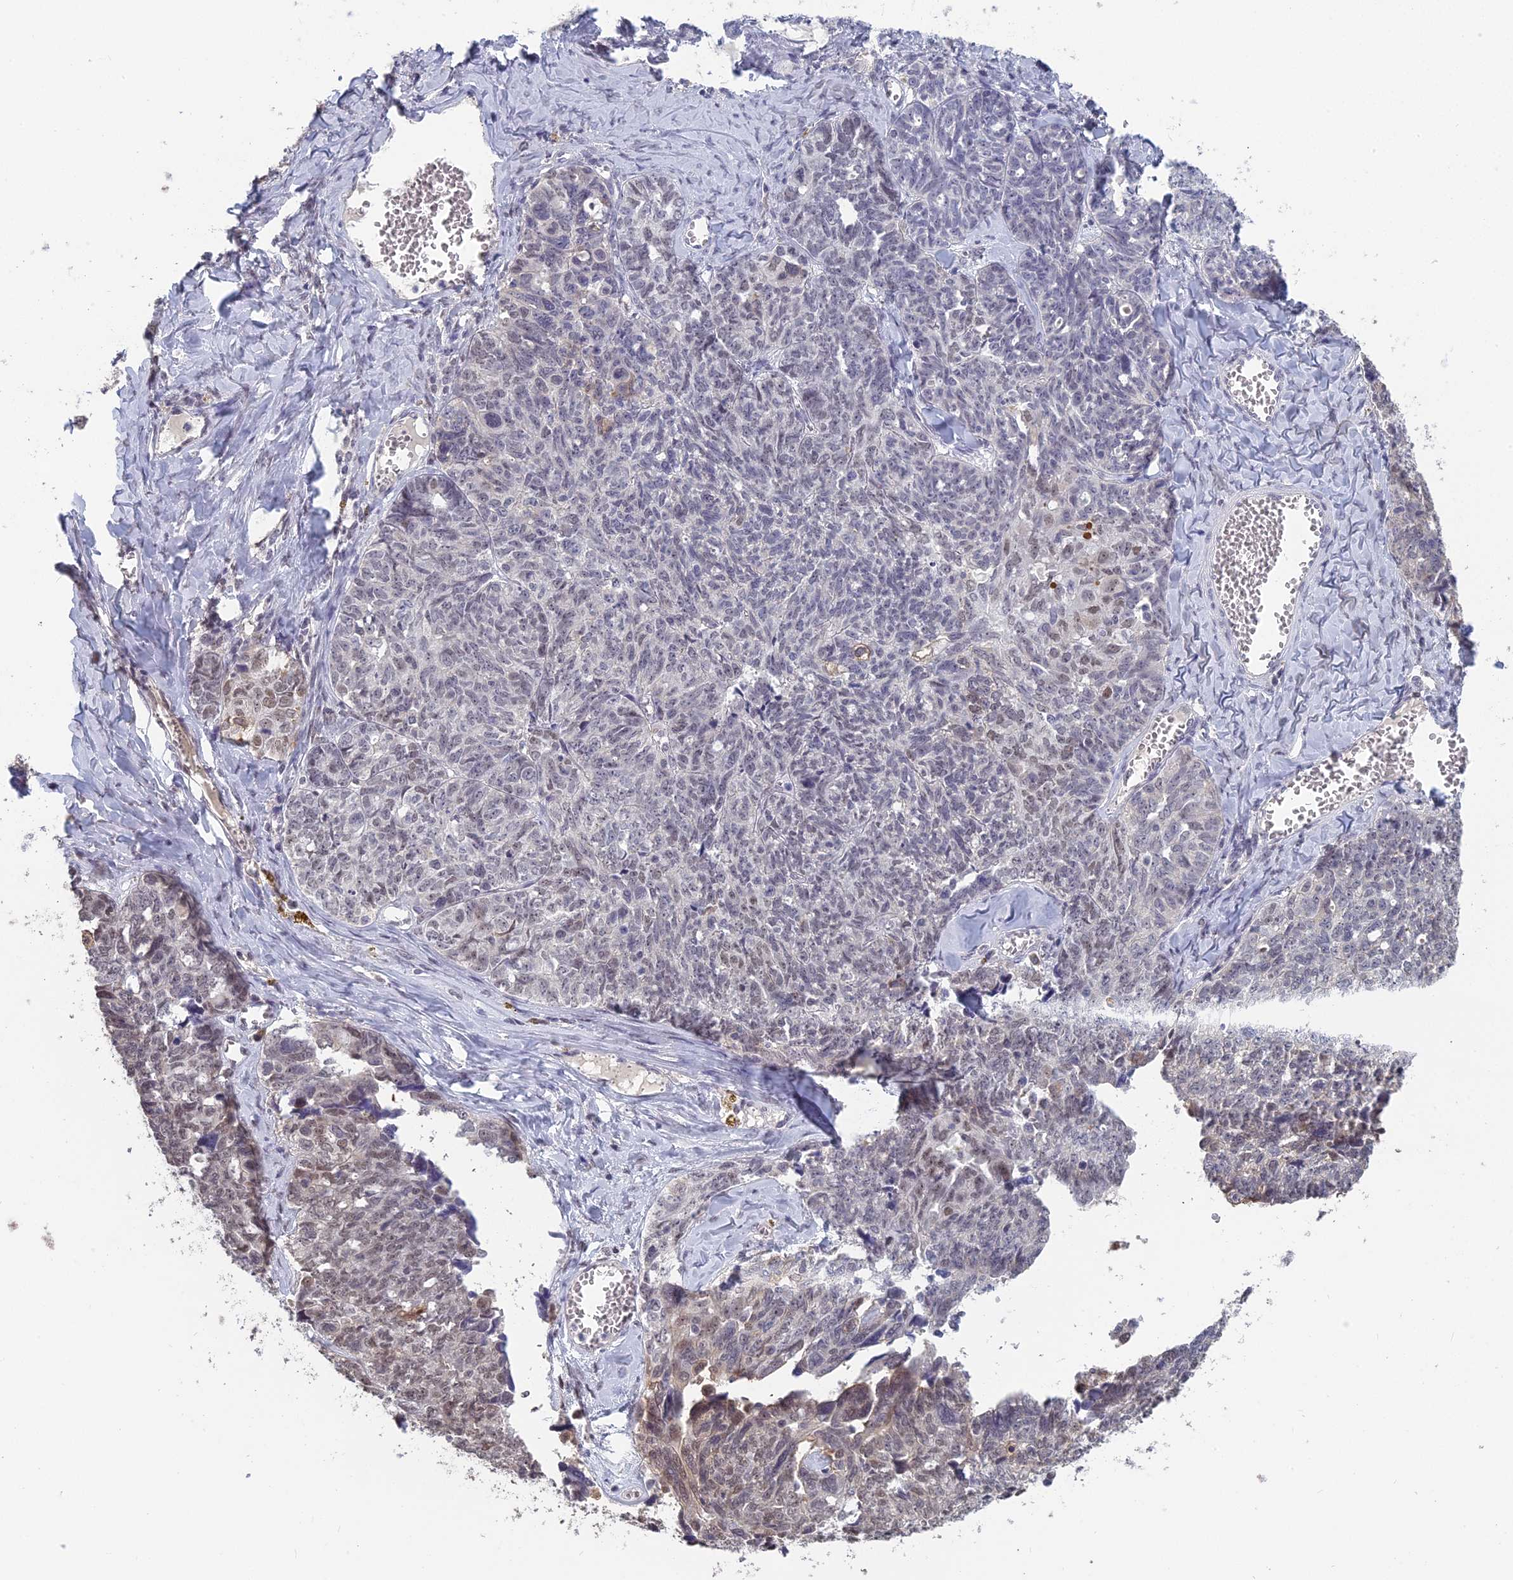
{"staining": {"intensity": "weak", "quantity": "25%-75%", "location": "nuclear"}, "tissue": "ovarian cancer", "cell_type": "Tumor cells", "image_type": "cancer", "snomed": [{"axis": "morphology", "description": "Cystadenocarcinoma, serous, NOS"}, {"axis": "topography", "description": "Ovary"}], "caption": "This image shows IHC staining of human ovarian cancer (serous cystadenocarcinoma), with low weak nuclear positivity in about 25%-75% of tumor cells.", "gene": "MT-CO3", "patient": {"sex": "female", "age": 79}}